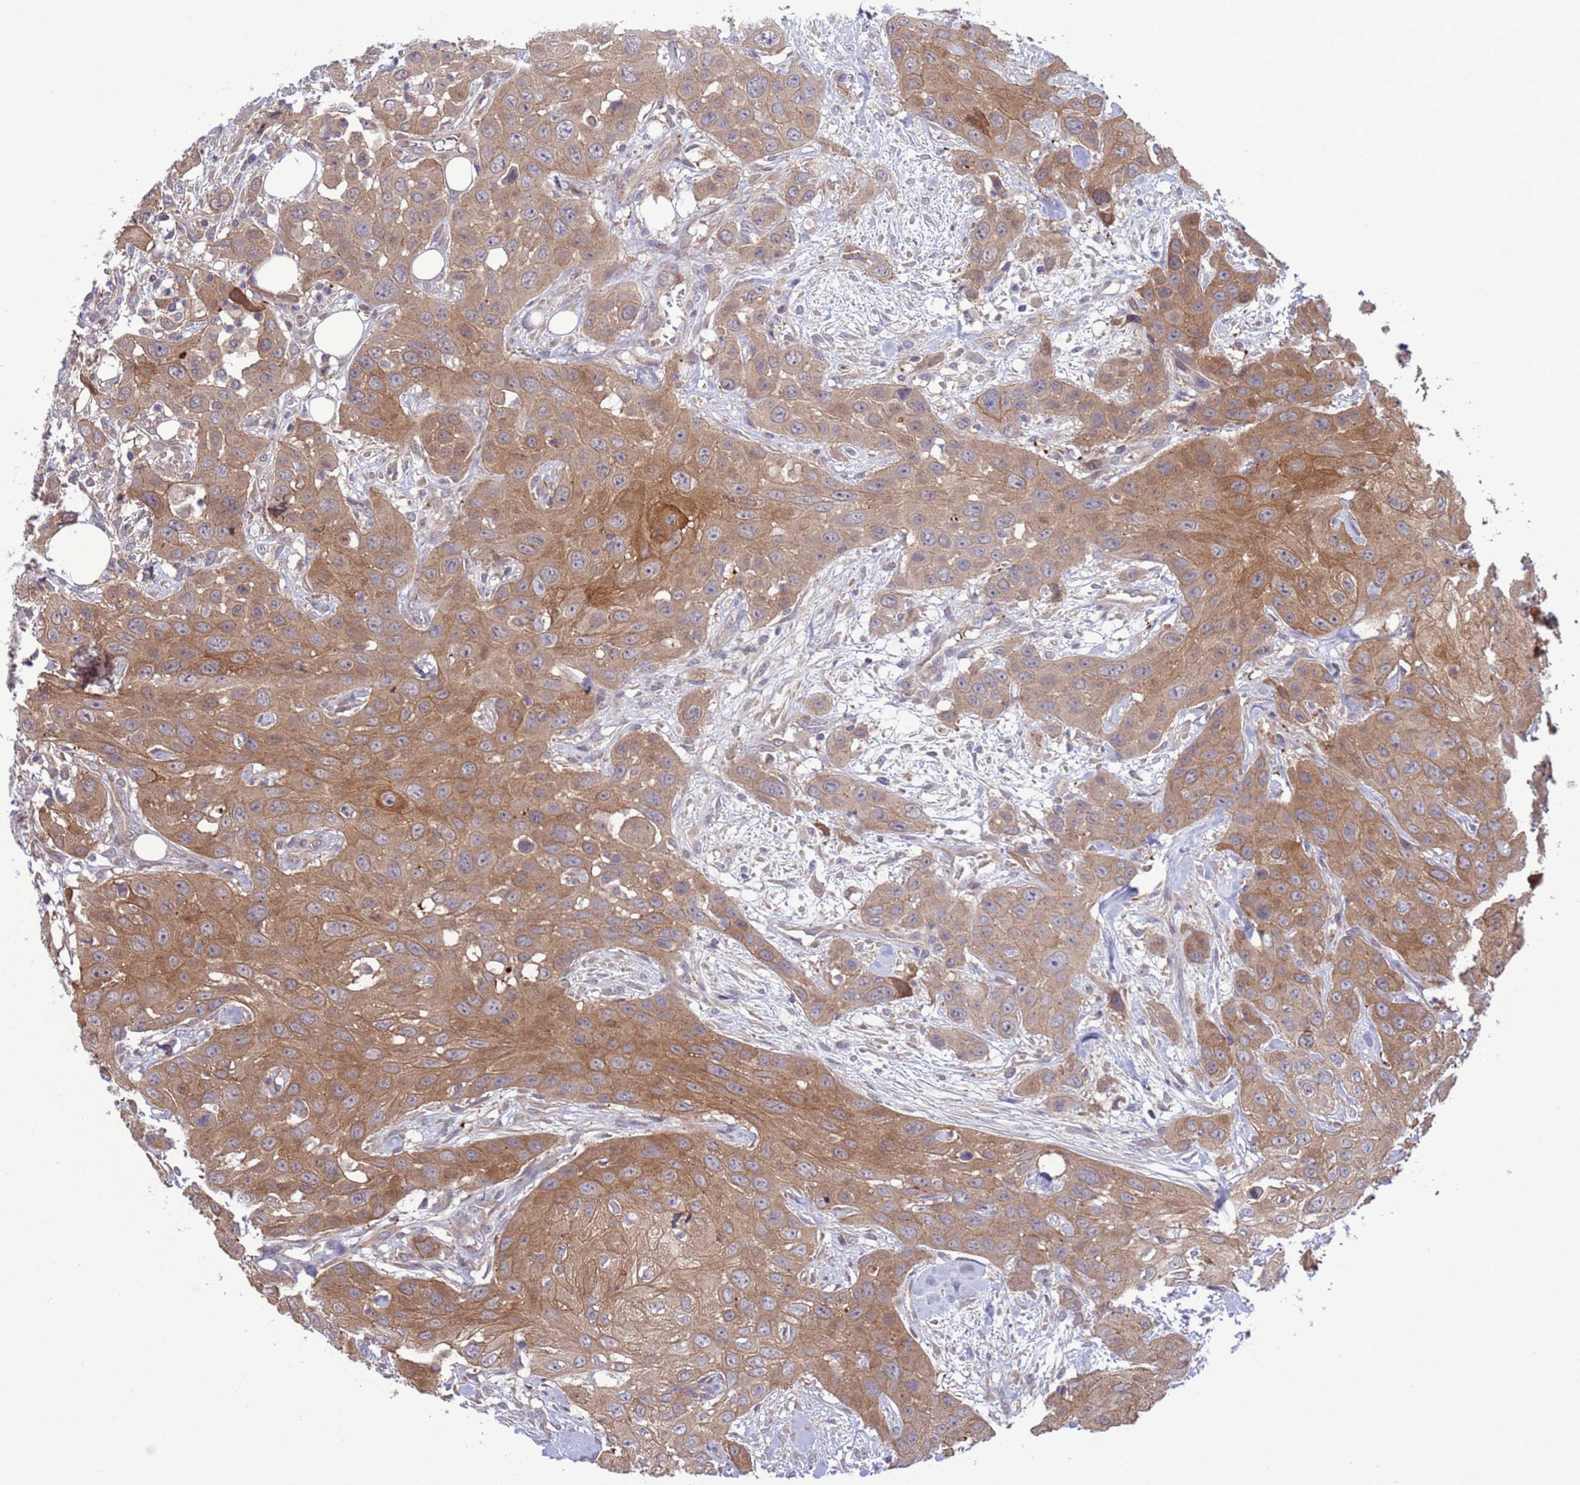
{"staining": {"intensity": "moderate", "quantity": ">75%", "location": "cytoplasmic/membranous"}, "tissue": "head and neck cancer", "cell_type": "Tumor cells", "image_type": "cancer", "snomed": [{"axis": "morphology", "description": "Squamous cell carcinoma, NOS"}, {"axis": "topography", "description": "Head-Neck"}], "caption": "Head and neck cancer (squamous cell carcinoma) stained for a protein exhibits moderate cytoplasmic/membranous positivity in tumor cells.", "gene": "GJA10", "patient": {"sex": "male", "age": 81}}